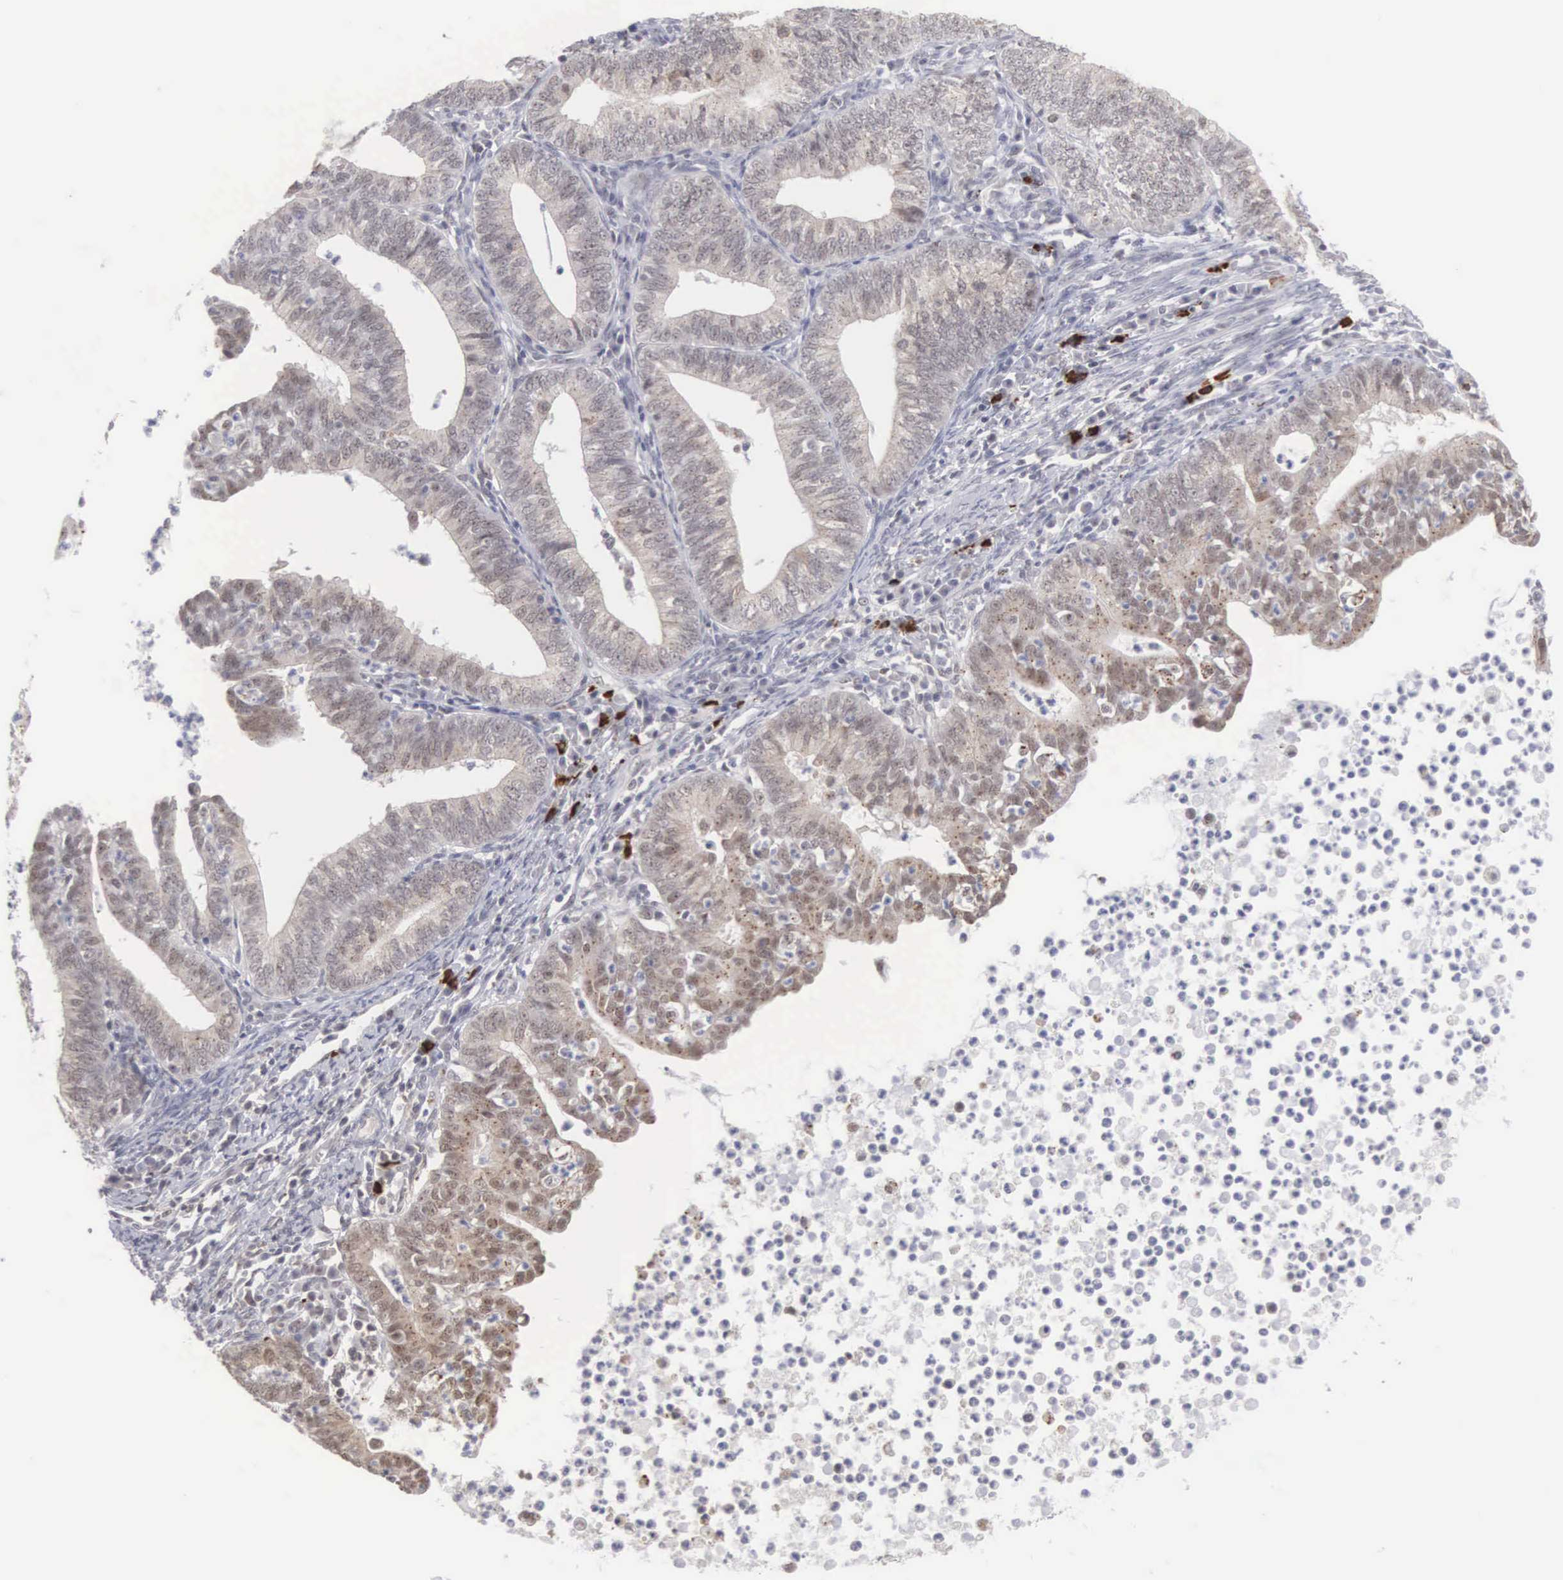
{"staining": {"intensity": "weak", "quantity": "25%-75%", "location": "cytoplasmic/membranous,nuclear"}, "tissue": "endometrial cancer", "cell_type": "Tumor cells", "image_type": "cancer", "snomed": [{"axis": "morphology", "description": "Adenocarcinoma, NOS"}, {"axis": "topography", "description": "Endometrium"}], "caption": "A histopathology image of endometrial cancer (adenocarcinoma) stained for a protein displays weak cytoplasmic/membranous and nuclear brown staining in tumor cells.", "gene": "MNAT1", "patient": {"sex": "female", "age": 66}}